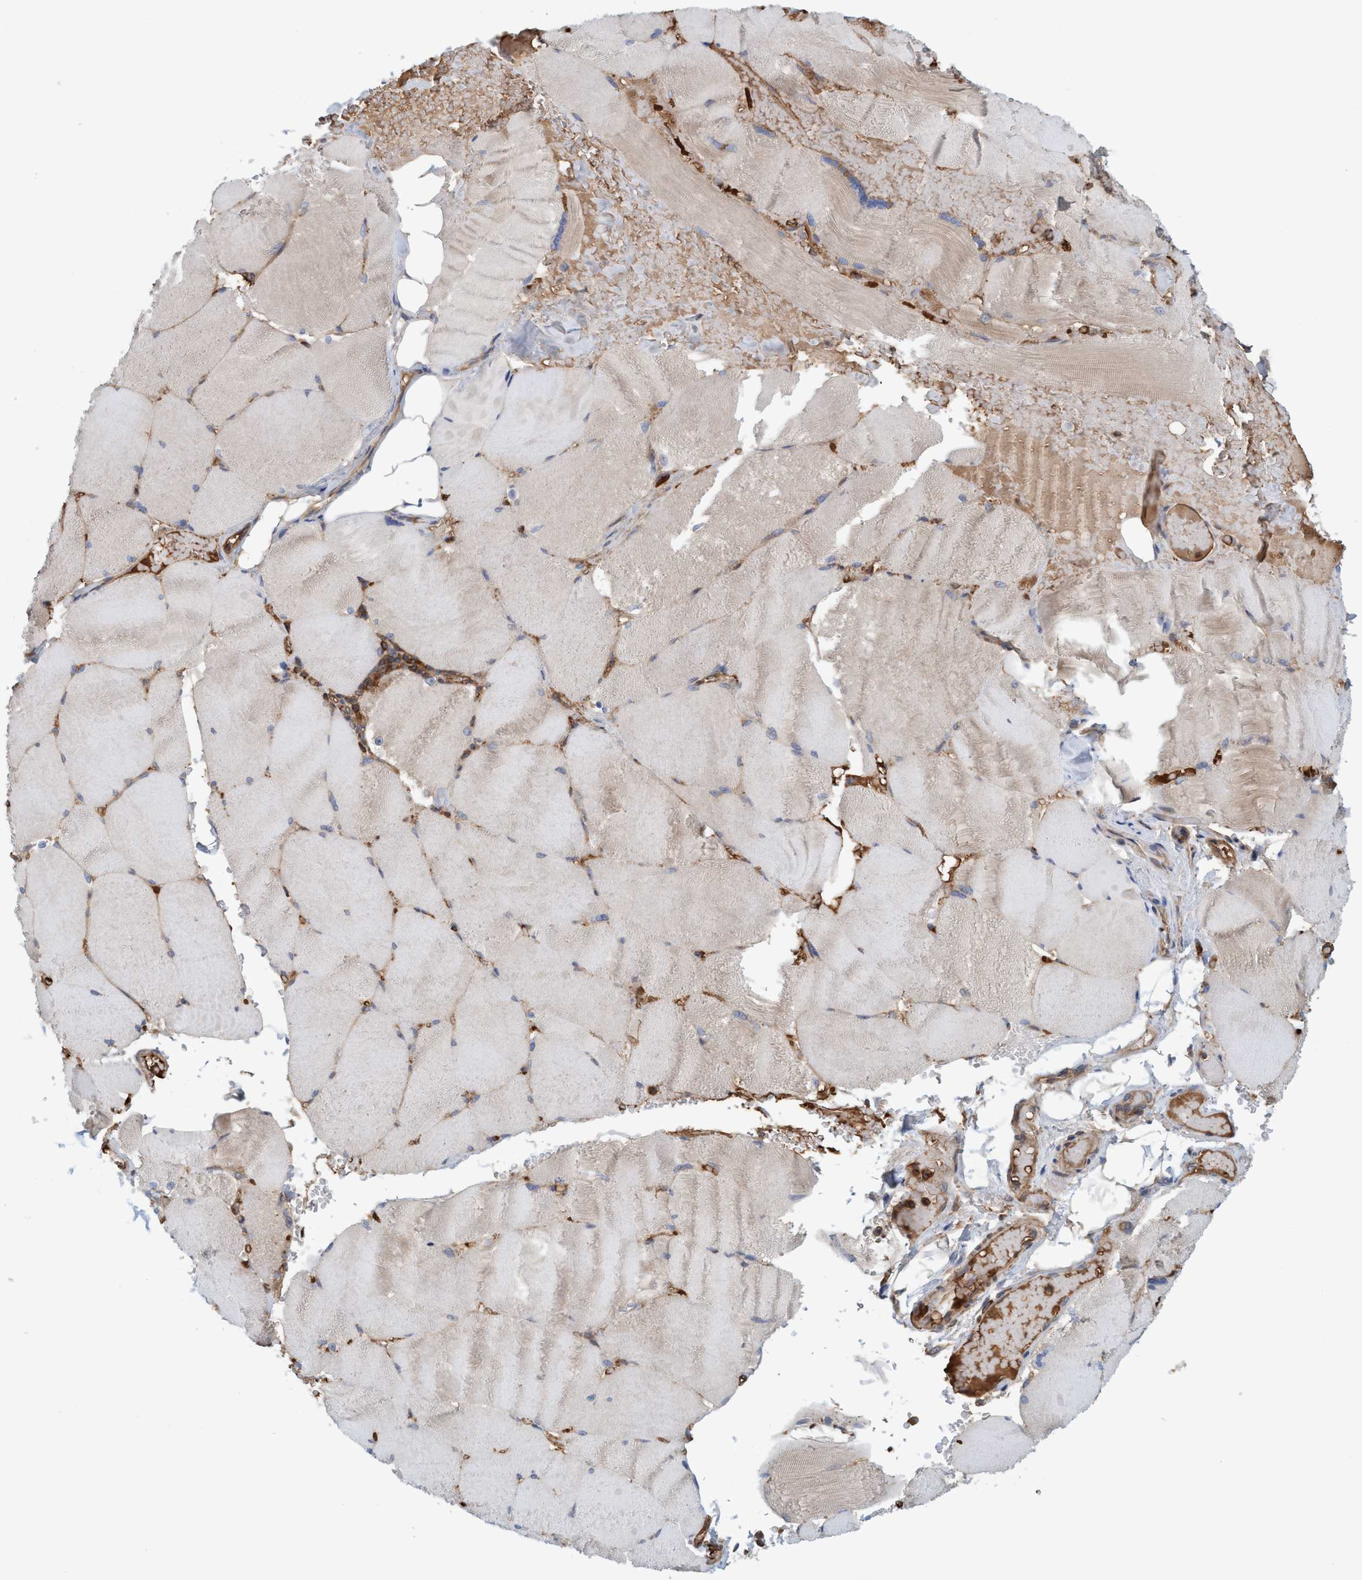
{"staining": {"intensity": "negative", "quantity": "none", "location": "none"}, "tissue": "skeletal muscle", "cell_type": "Myocytes", "image_type": "normal", "snomed": [{"axis": "morphology", "description": "Normal tissue, NOS"}, {"axis": "topography", "description": "Skin"}, {"axis": "topography", "description": "Skeletal muscle"}], "caption": "Myocytes are negative for protein expression in normal human skeletal muscle. (Brightfield microscopy of DAB immunohistochemistry (IHC) at high magnification).", "gene": "SPECC1", "patient": {"sex": "male", "age": 83}}